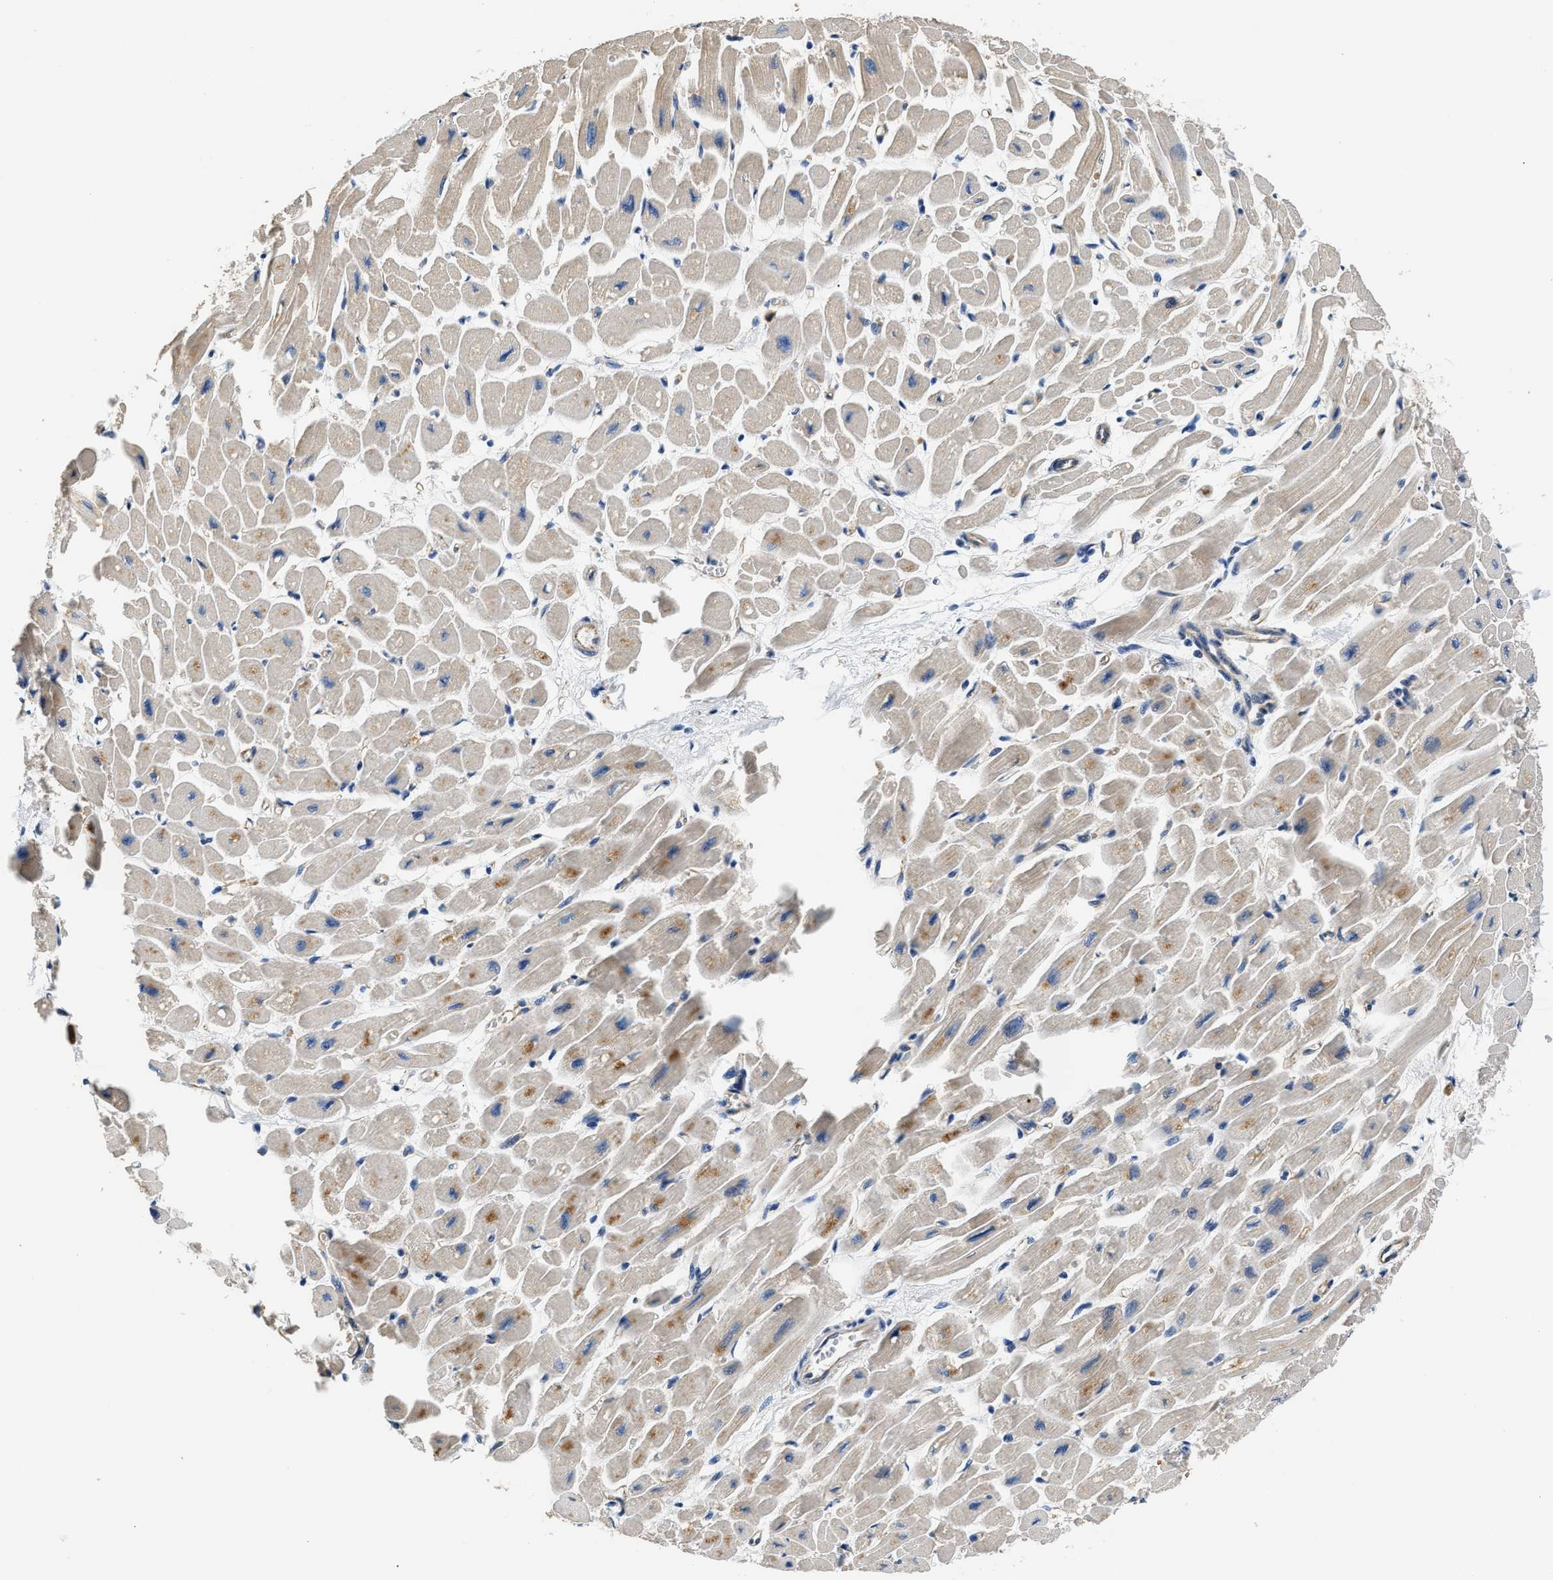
{"staining": {"intensity": "moderate", "quantity": ">75%", "location": "cytoplasmic/membranous"}, "tissue": "heart muscle", "cell_type": "Cardiomyocytes", "image_type": "normal", "snomed": [{"axis": "morphology", "description": "Normal tissue, NOS"}, {"axis": "topography", "description": "Heart"}], "caption": "Immunohistochemistry (DAB (3,3'-diaminobenzidine)) staining of unremarkable heart muscle displays moderate cytoplasmic/membranous protein expression in about >75% of cardiomyocytes.", "gene": "CSDE1", "patient": {"sex": "female", "age": 54}}